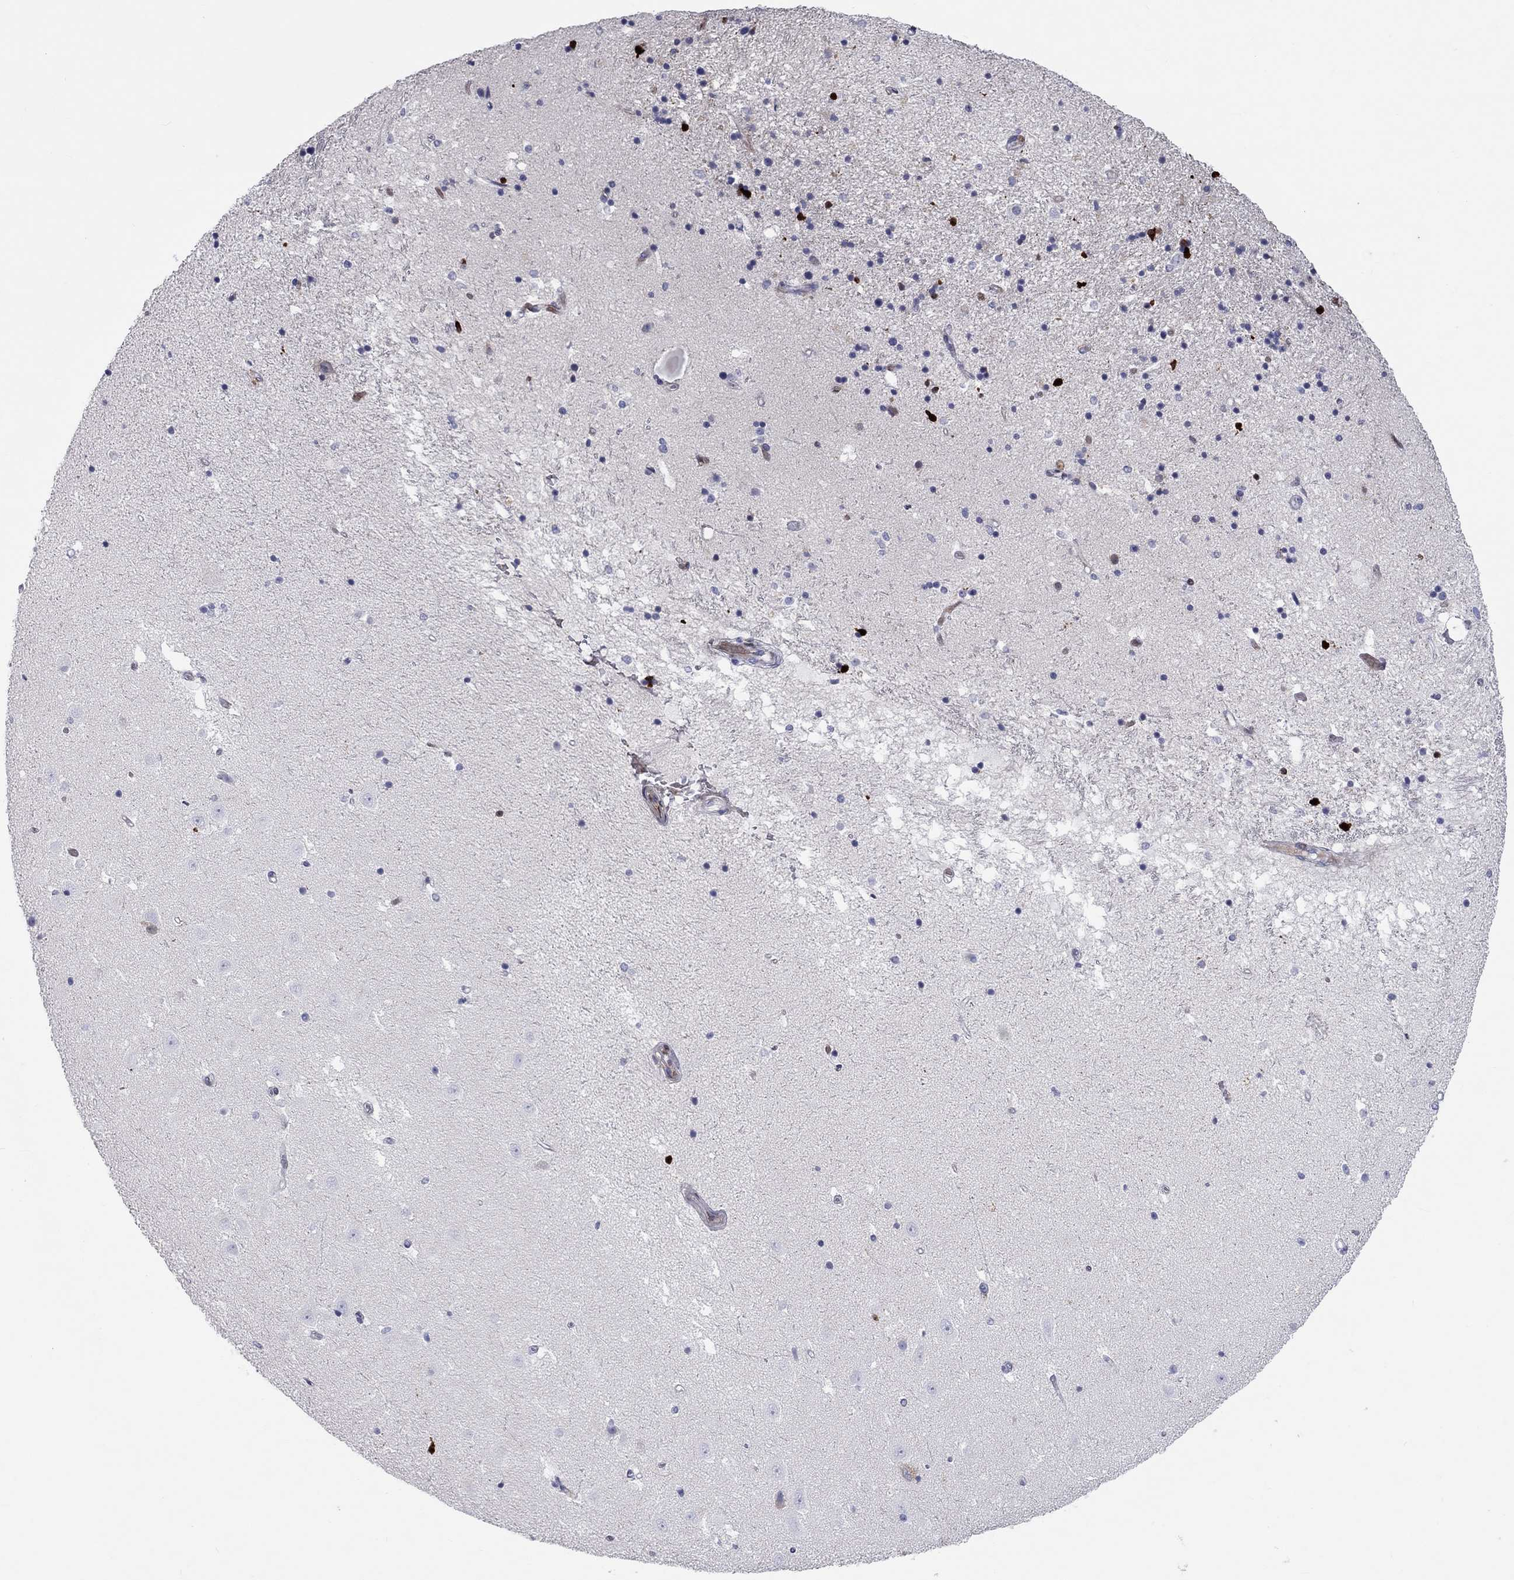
{"staining": {"intensity": "negative", "quantity": "none", "location": "none"}, "tissue": "hippocampus", "cell_type": "Glial cells", "image_type": "normal", "snomed": [{"axis": "morphology", "description": "Normal tissue, NOS"}, {"axis": "topography", "description": "Hippocampus"}], "caption": "This is an immunohistochemistry image of normal hippocampus. There is no staining in glial cells.", "gene": "ARHGAP36", "patient": {"sex": "male", "age": 49}}